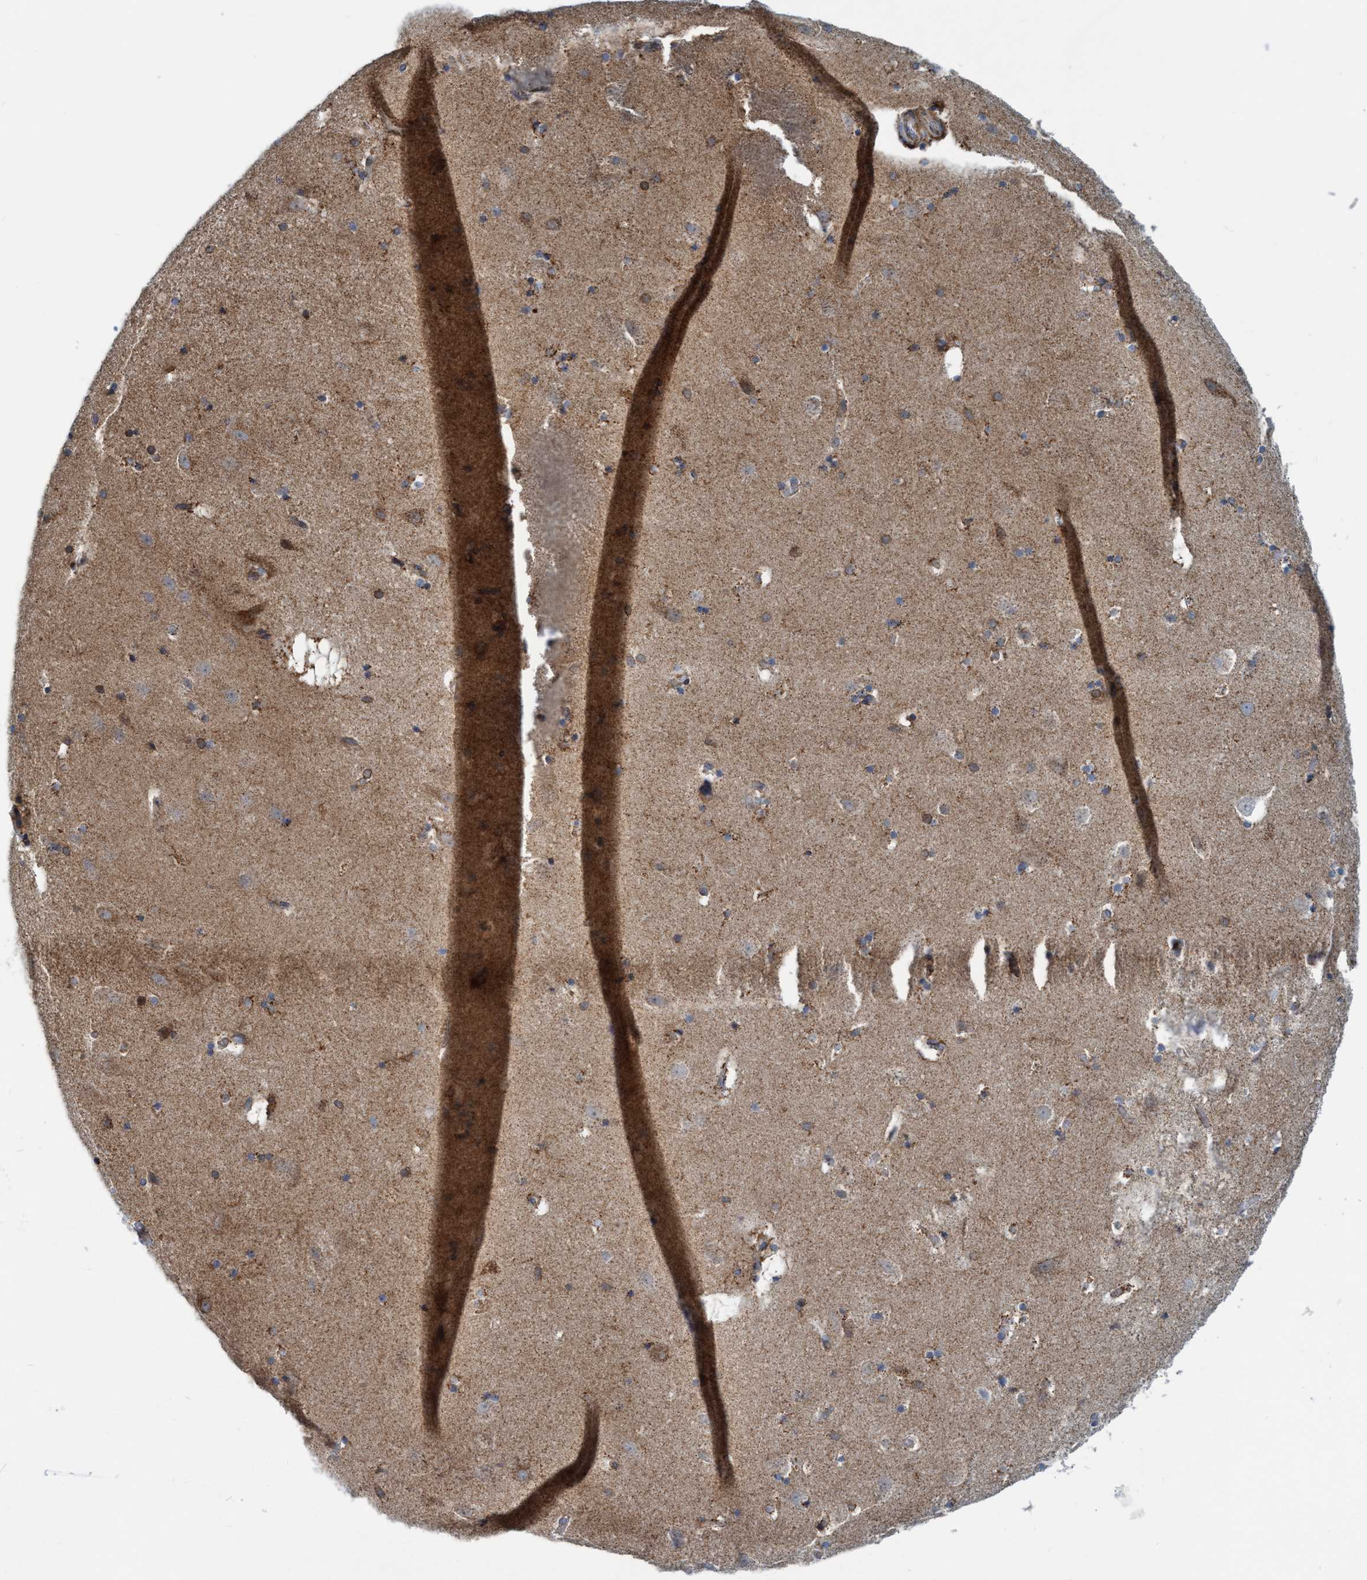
{"staining": {"intensity": "moderate", "quantity": "<25%", "location": "cytoplasmic/membranous"}, "tissue": "hippocampus", "cell_type": "Glial cells", "image_type": "normal", "snomed": [{"axis": "morphology", "description": "Normal tissue, NOS"}, {"axis": "topography", "description": "Hippocampus"}], "caption": "A low amount of moderate cytoplasmic/membranous expression is present in about <25% of glial cells in unremarkable hippocampus. Using DAB (3,3'-diaminobenzidine) (brown) and hematoxylin (blue) stains, captured at high magnification using brightfield microscopy.", "gene": "SLC16A3", "patient": {"sex": "male", "age": 45}}